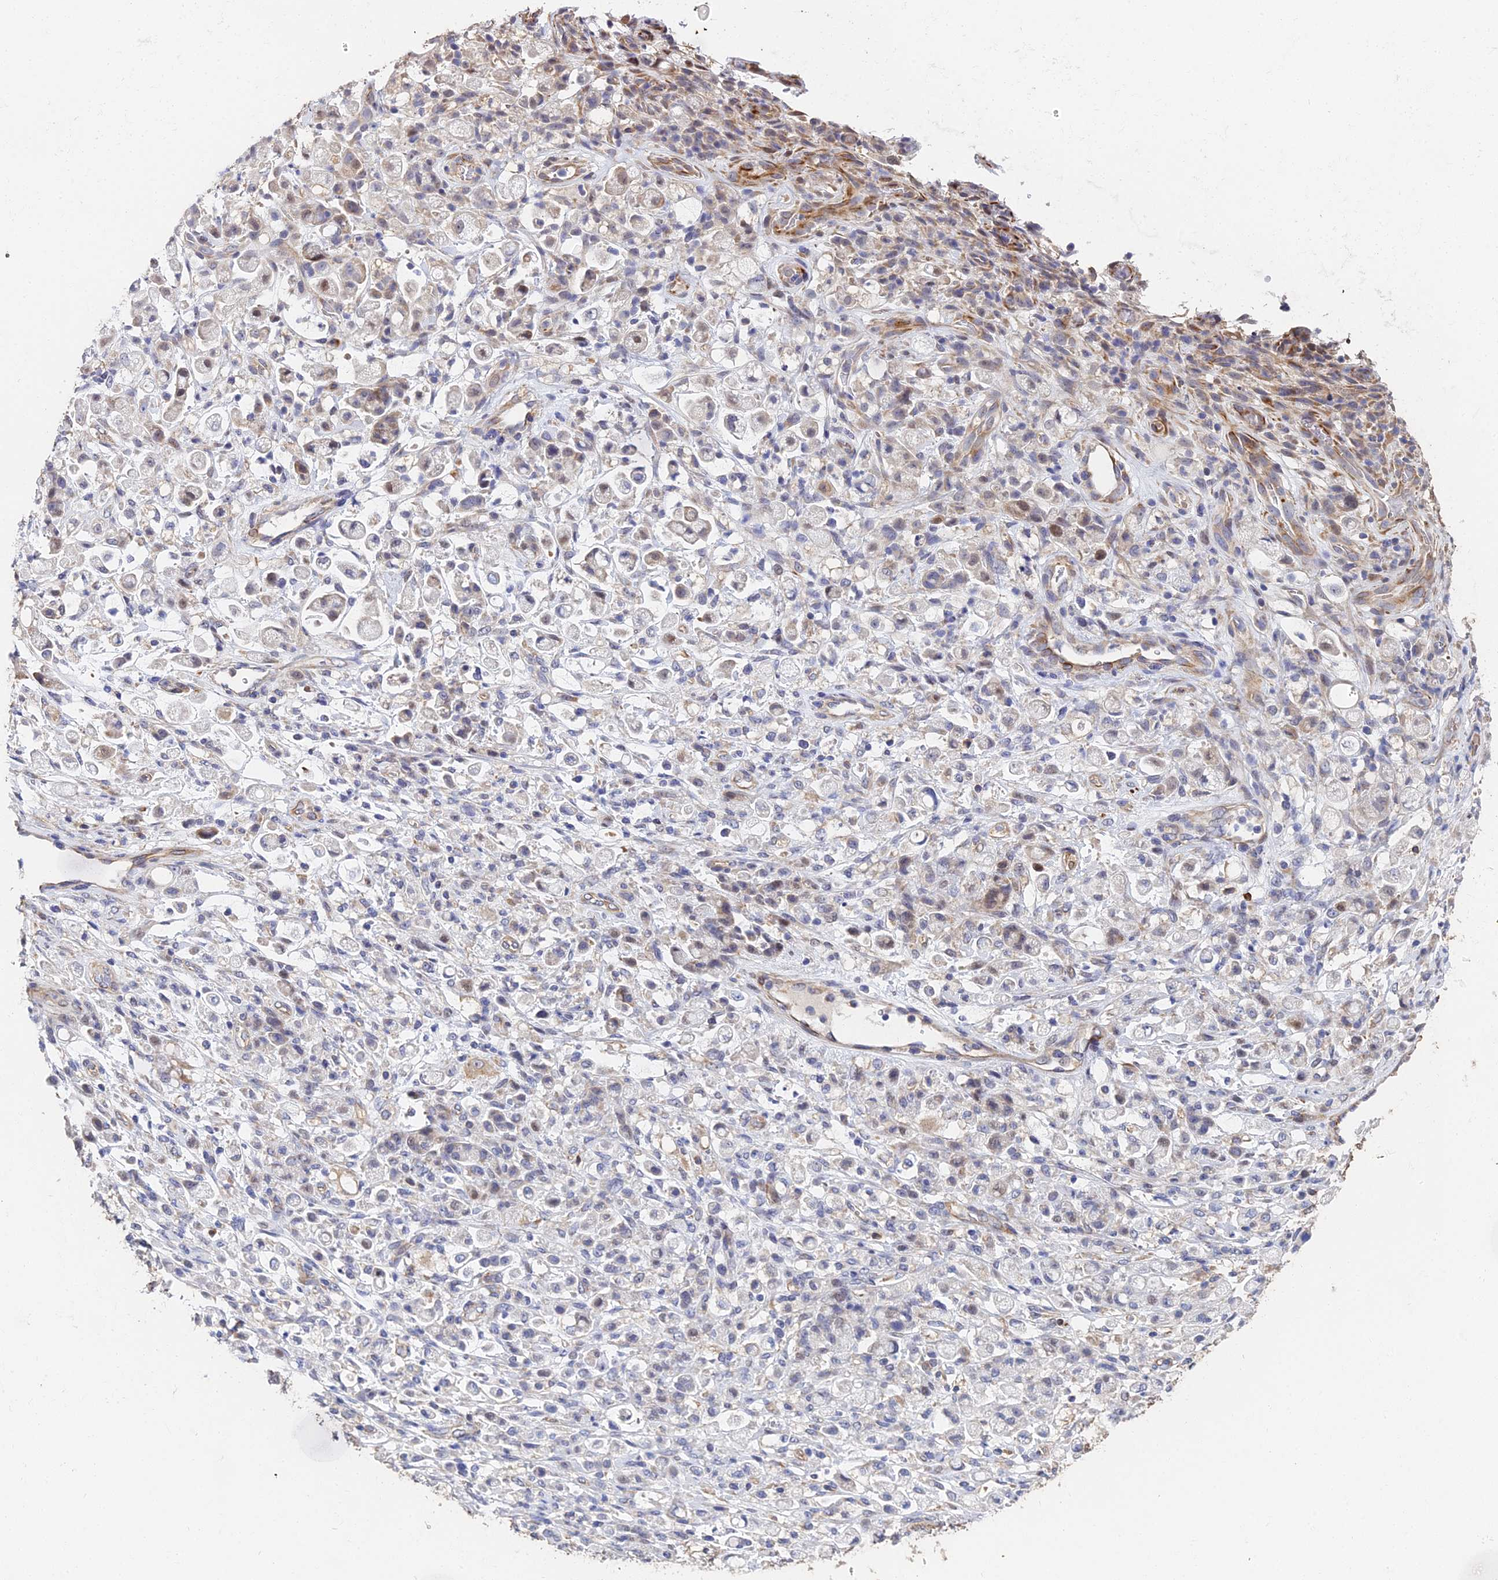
{"staining": {"intensity": "moderate", "quantity": "<25%", "location": "cytoplasmic/membranous"}, "tissue": "stomach cancer", "cell_type": "Tumor cells", "image_type": "cancer", "snomed": [{"axis": "morphology", "description": "Adenocarcinoma, NOS"}, {"axis": "topography", "description": "Stomach"}], "caption": "The image reveals staining of stomach adenocarcinoma, revealing moderate cytoplasmic/membranous protein staining (brown color) within tumor cells.", "gene": "ENSG00000268674", "patient": {"sex": "female", "age": 60}}